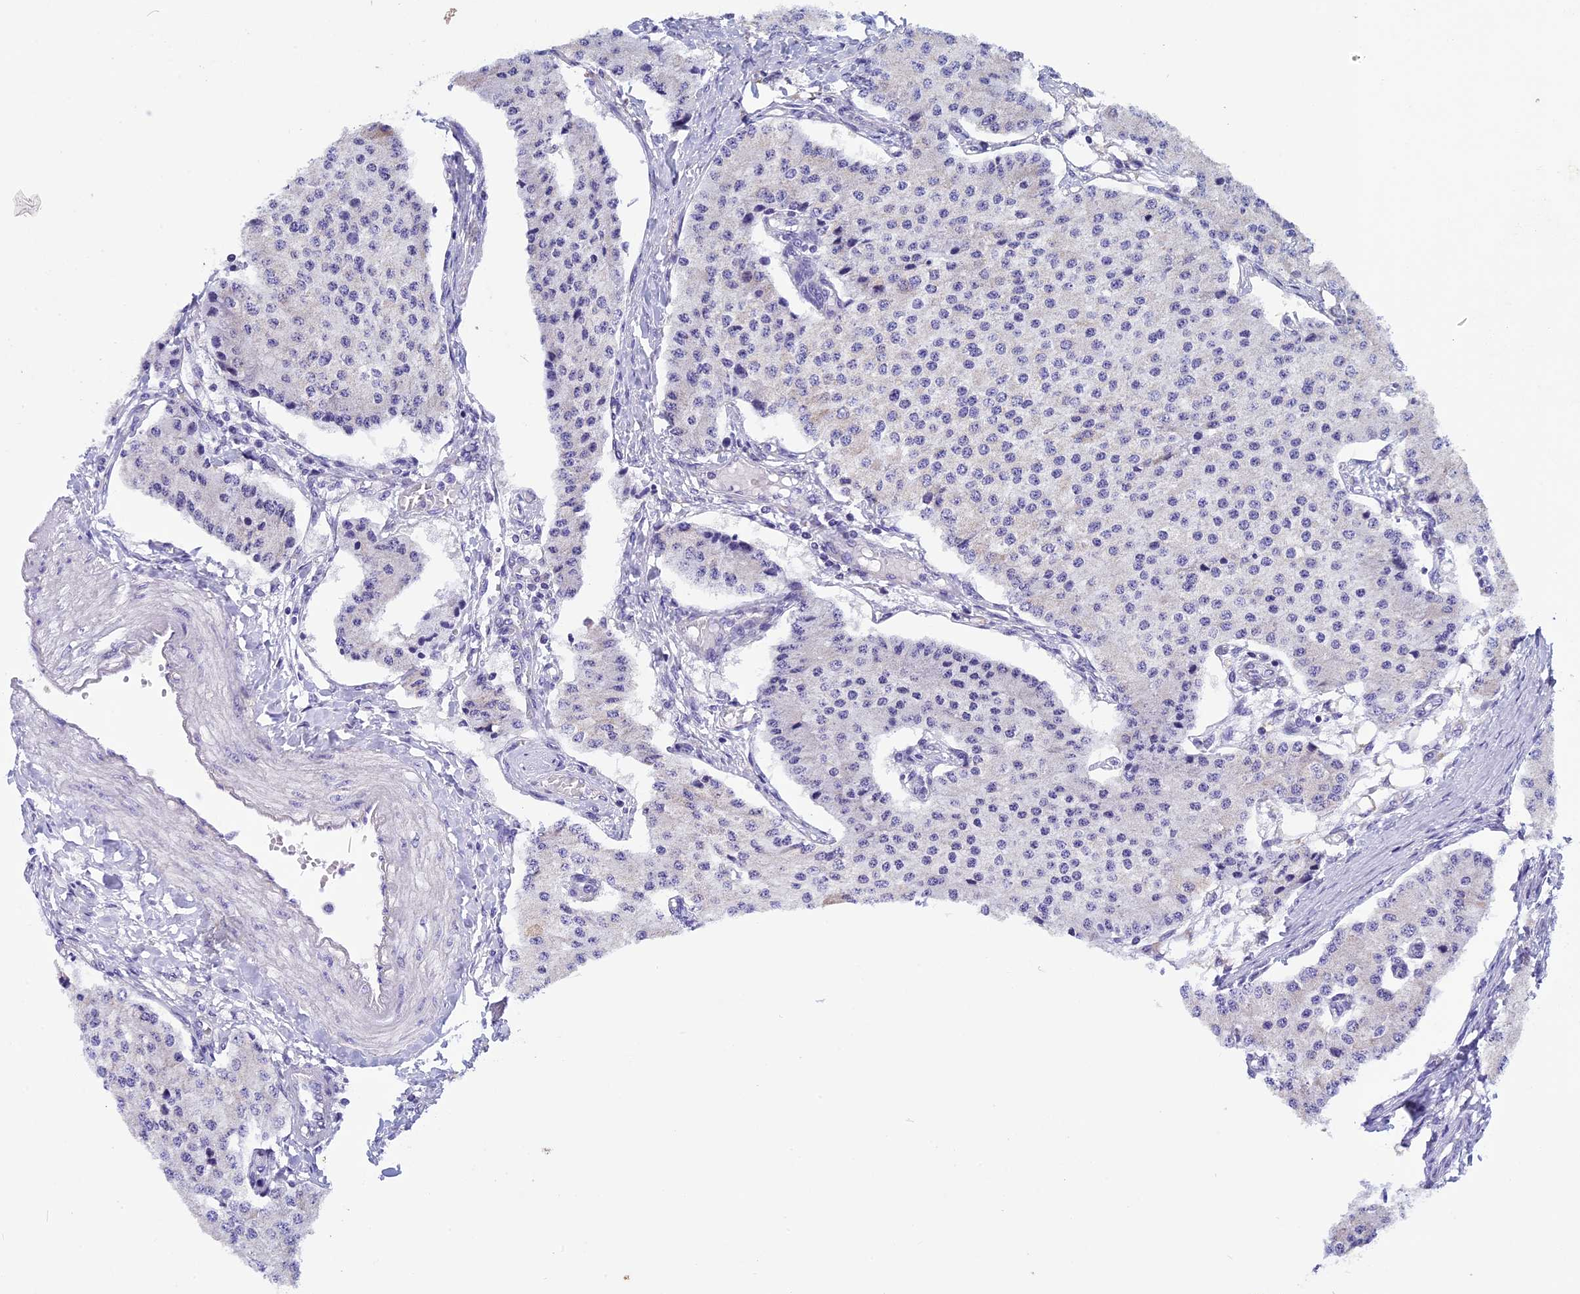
{"staining": {"intensity": "negative", "quantity": "none", "location": "none"}, "tissue": "carcinoid", "cell_type": "Tumor cells", "image_type": "cancer", "snomed": [{"axis": "morphology", "description": "Carcinoid, malignant, NOS"}, {"axis": "topography", "description": "Colon"}], "caption": "DAB immunohistochemical staining of human carcinoid shows no significant expression in tumor cells.", "gene": "ZNF317", "patient": {"sex": "female", "age": 52}}